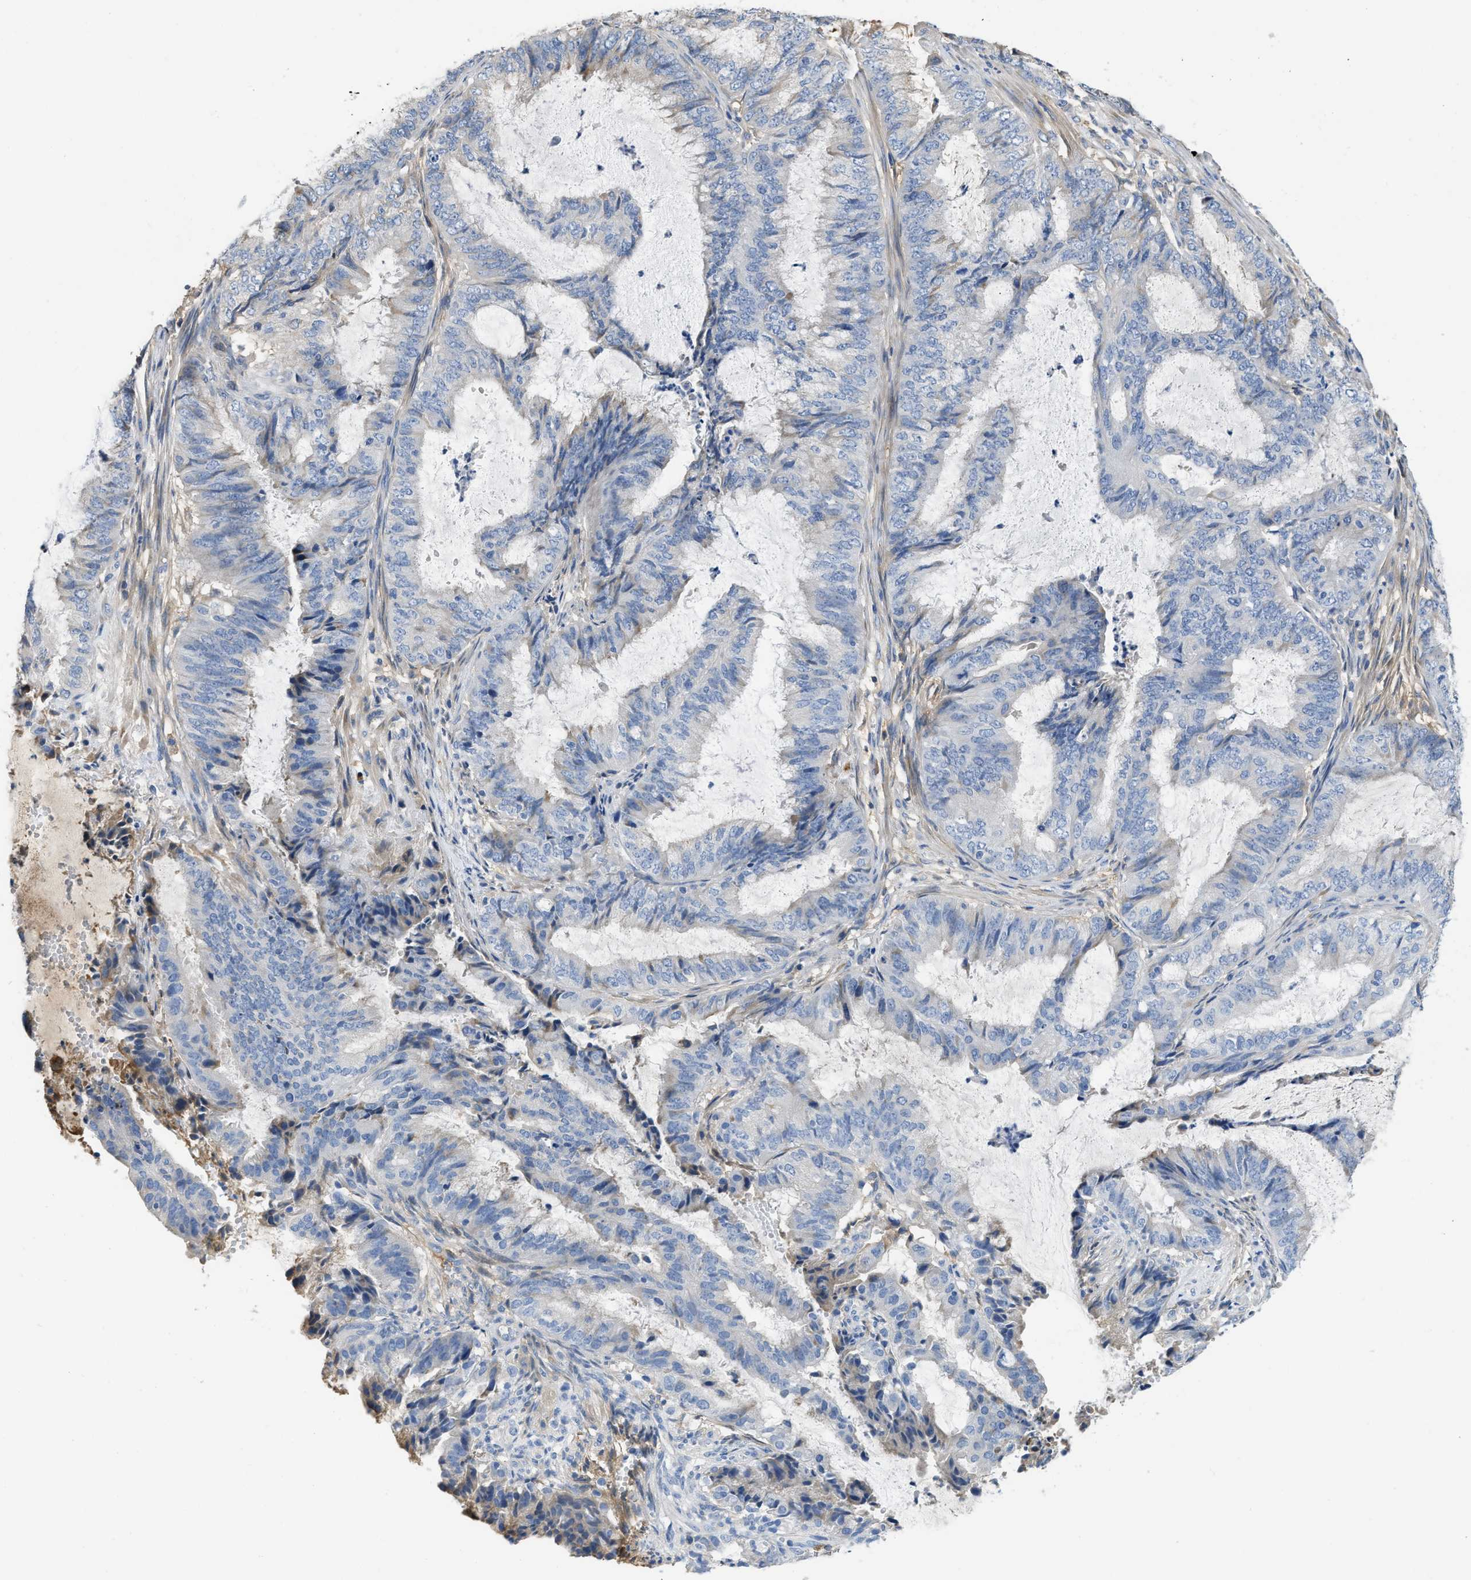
{"staining": {"intensity": "moderate", "quantity": "<25%", "location": "cytoplasmic/membranous"}, "tissue": "endometrial cancer", "cell_type": "Tumor cells", "image_type": "cancer", "snomed": [{"axis": "morphology", "description": "Adenocarcinoma, NOS"}, {"axis": "topography", "description": "Endometrium"}], "caption": "A histopathology image of human endometrial cancer stained for a protein demonstrates moderate cytoplasmic/membranous brown staining in tumor cells. Immunohistochemistry (ihc) stains the protein of interest in brown and the nuclei are stained blue.", "gene": "C1S", "patient": {"sex": "female", "age": 51}}